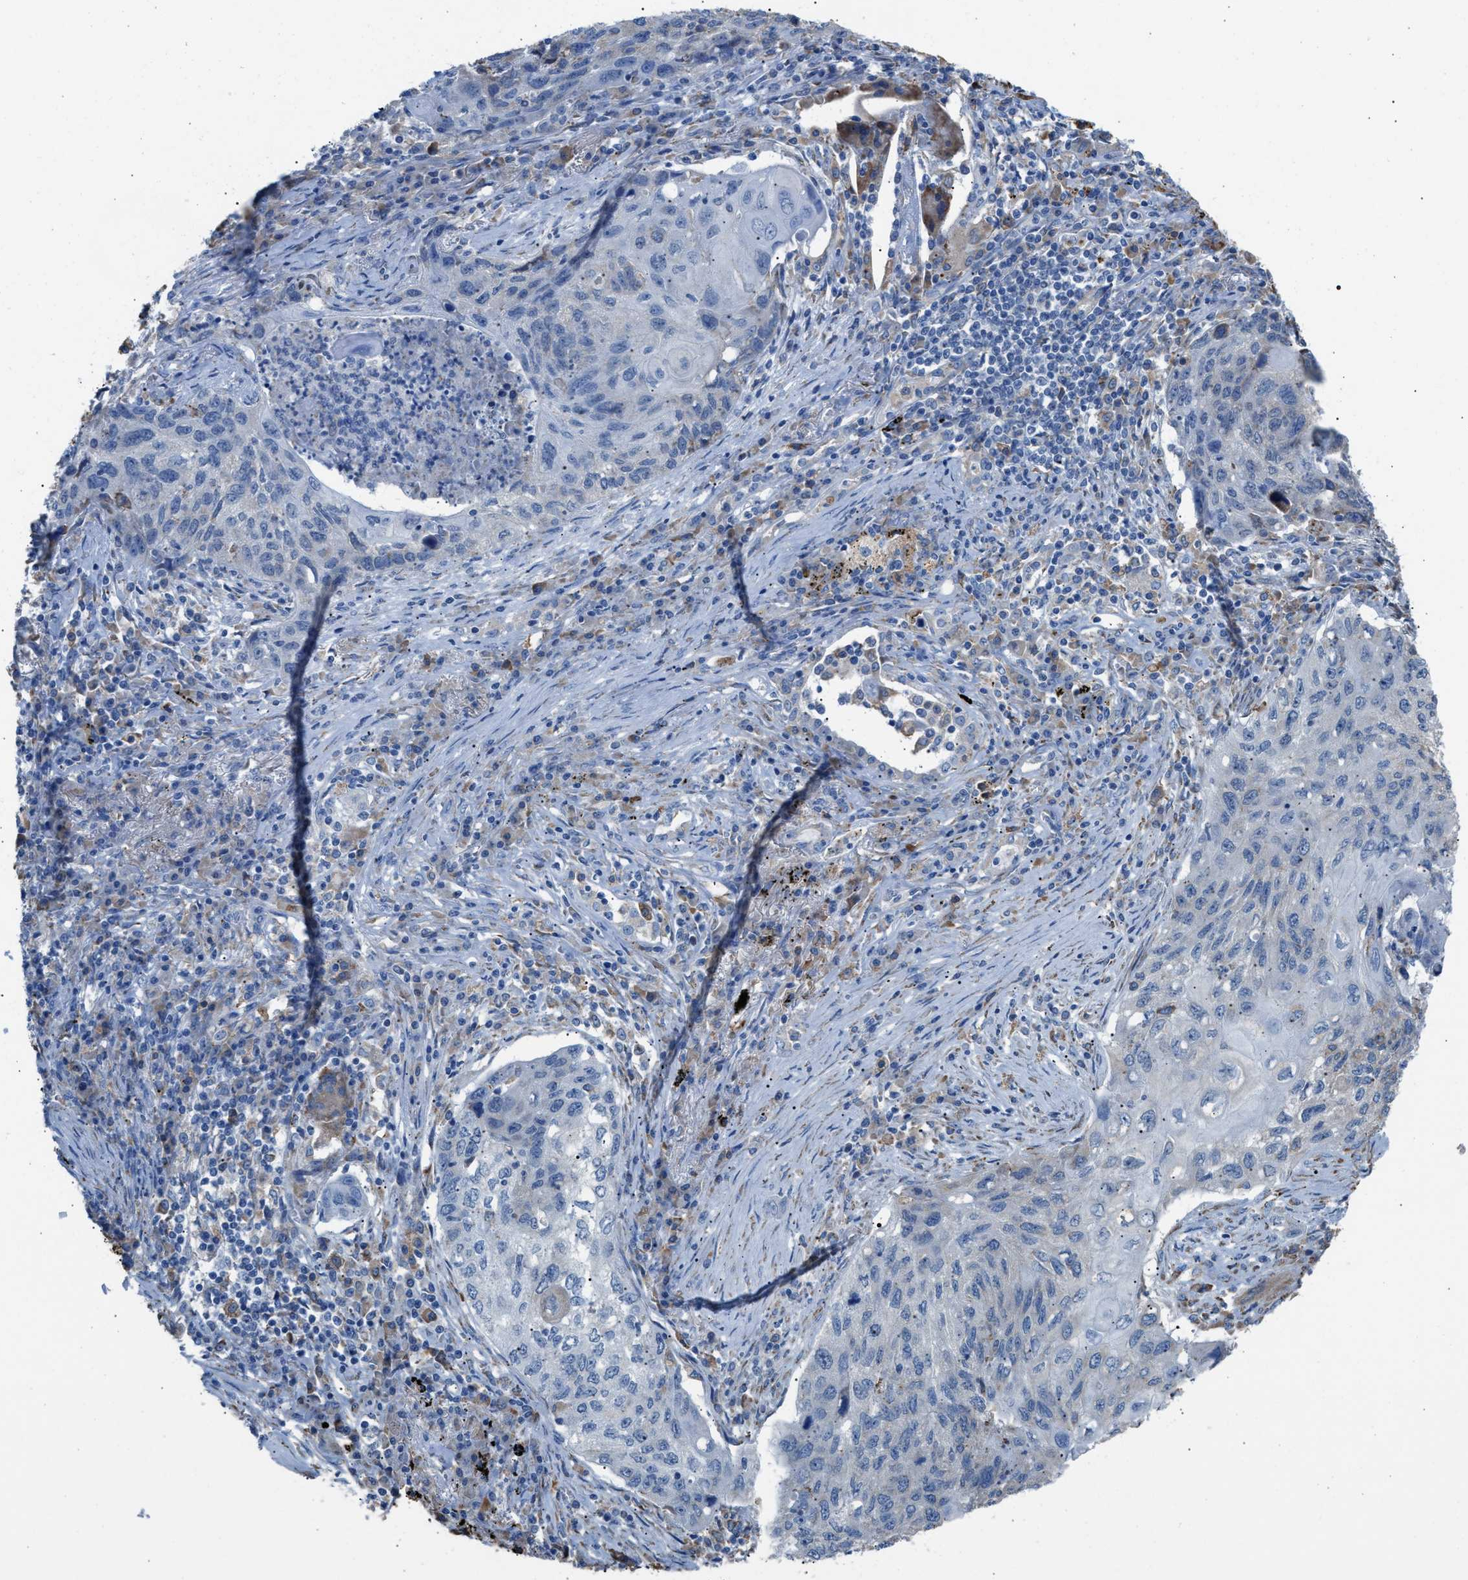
{"staining": {"intensity": "negative", "quantity": "none", "location": "none"}, "tissue": "lung cancer", "cell_type": "Tumor cells", "image_type": "cancer", "snomed": [{"axis": "morphology", "description": "Squamous cell carcinoma, NOS"}, {"axis": "topography", "description": "Lung"}], "caption": "Immunohistochemical staining of human lung squamous cell carcinoma reveals no significant staining in tumor cells.", "gene": "CA3", "patient": {"sex": "female", "age": 63}}